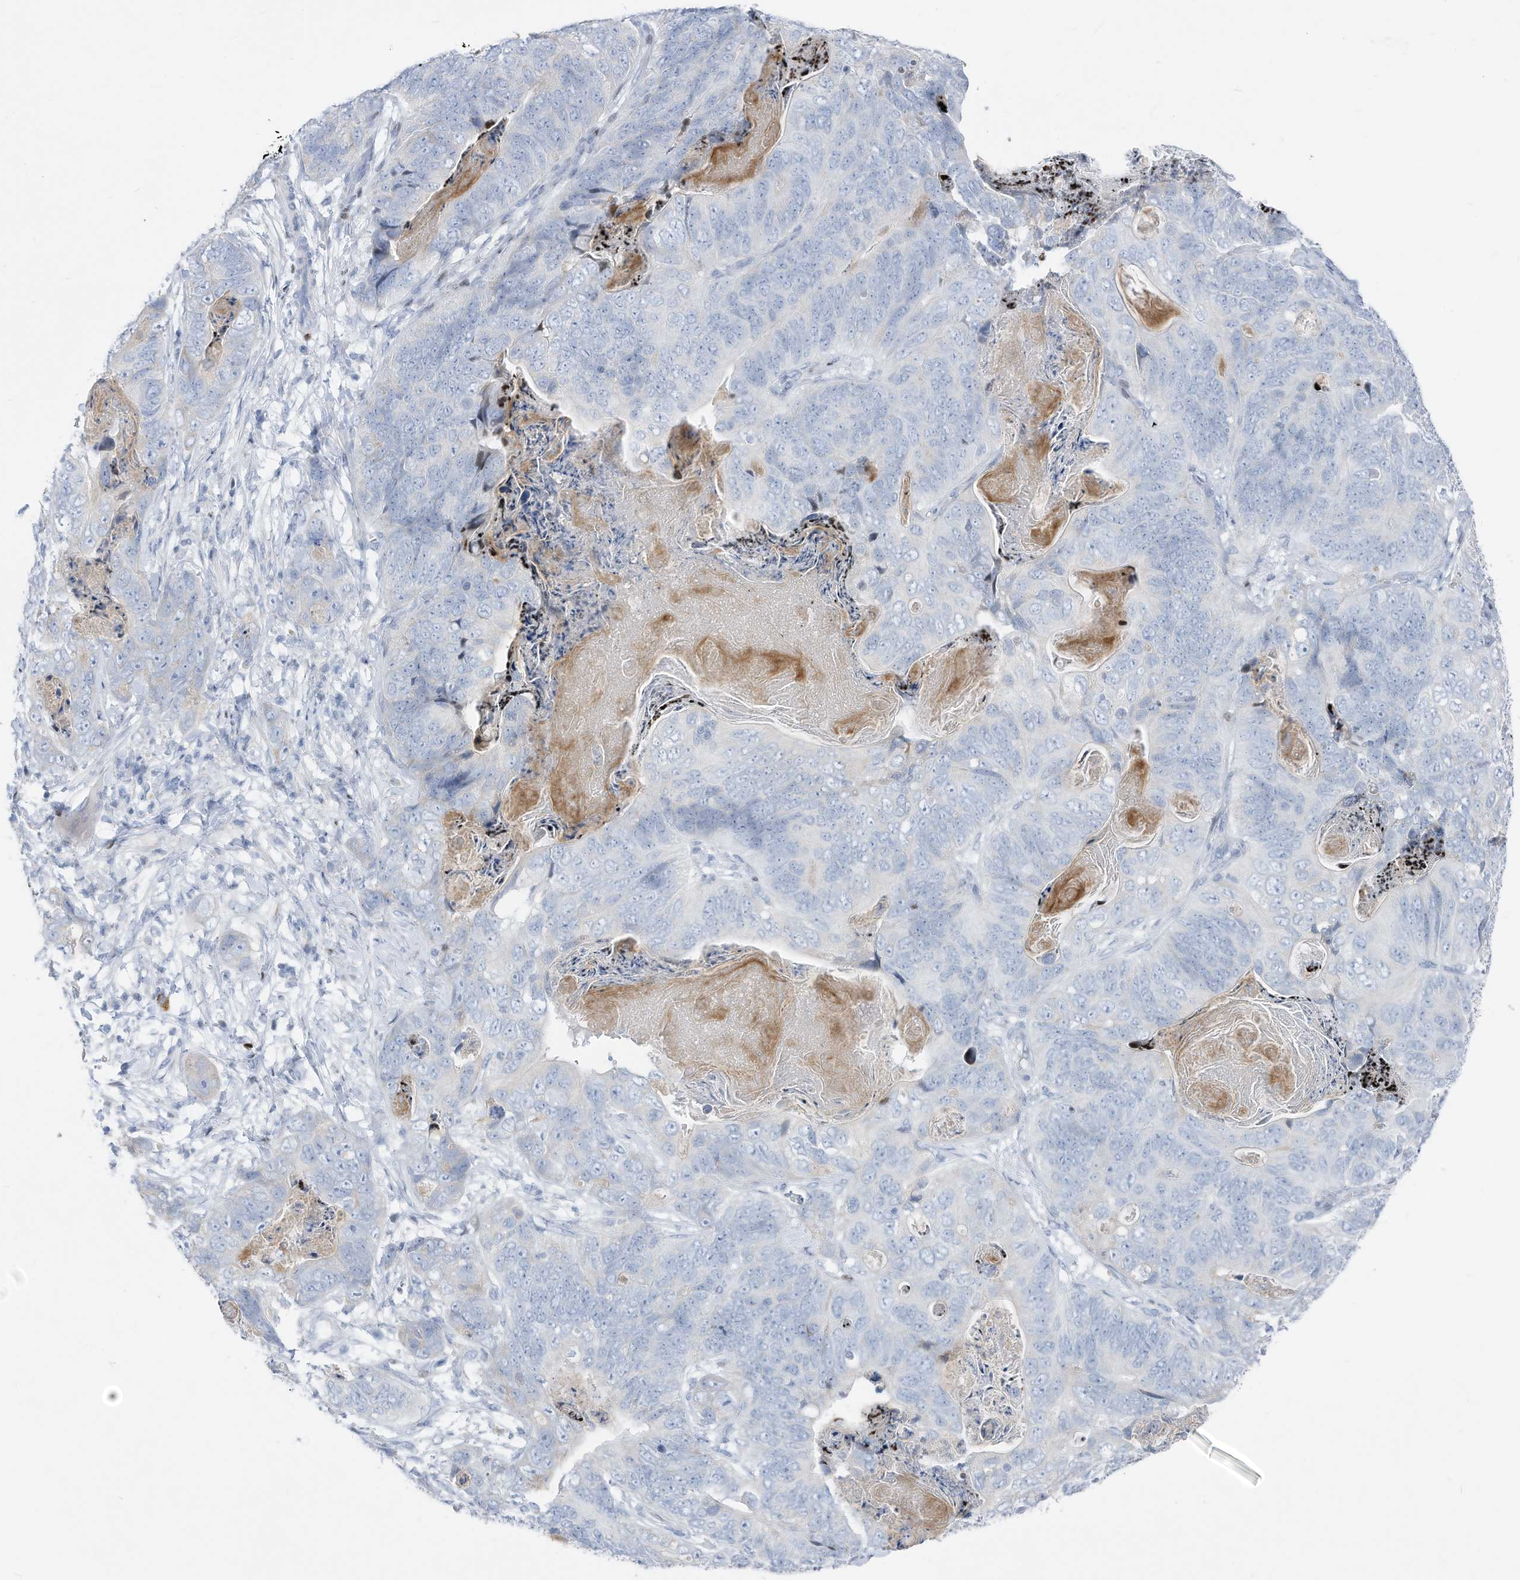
{"staining": {"intensity": "negative", "quantity": "none", "location": "none"}, "tissue": "stomach cancer", "cell_type": "Tumor cells", "image_type": "cancer", "snomed": [{"axis": "morphology", "description": "Normal tissue, NOS"}, {"axis": "morphology", "description": "Adenocarcinoma, NOS"}, {"axis": "topography", "description": "Stomach"}], "caption": "High power microscopy photomicrograph of an IHC image of adenocarcinoma (stomach), revealing no significant expression in tumor cells. (Brightfield microscopy of DAB immunohistochemistry at high magnification).", "gene": "FRS3", "patient": {"sex": "female", "age": 89}}